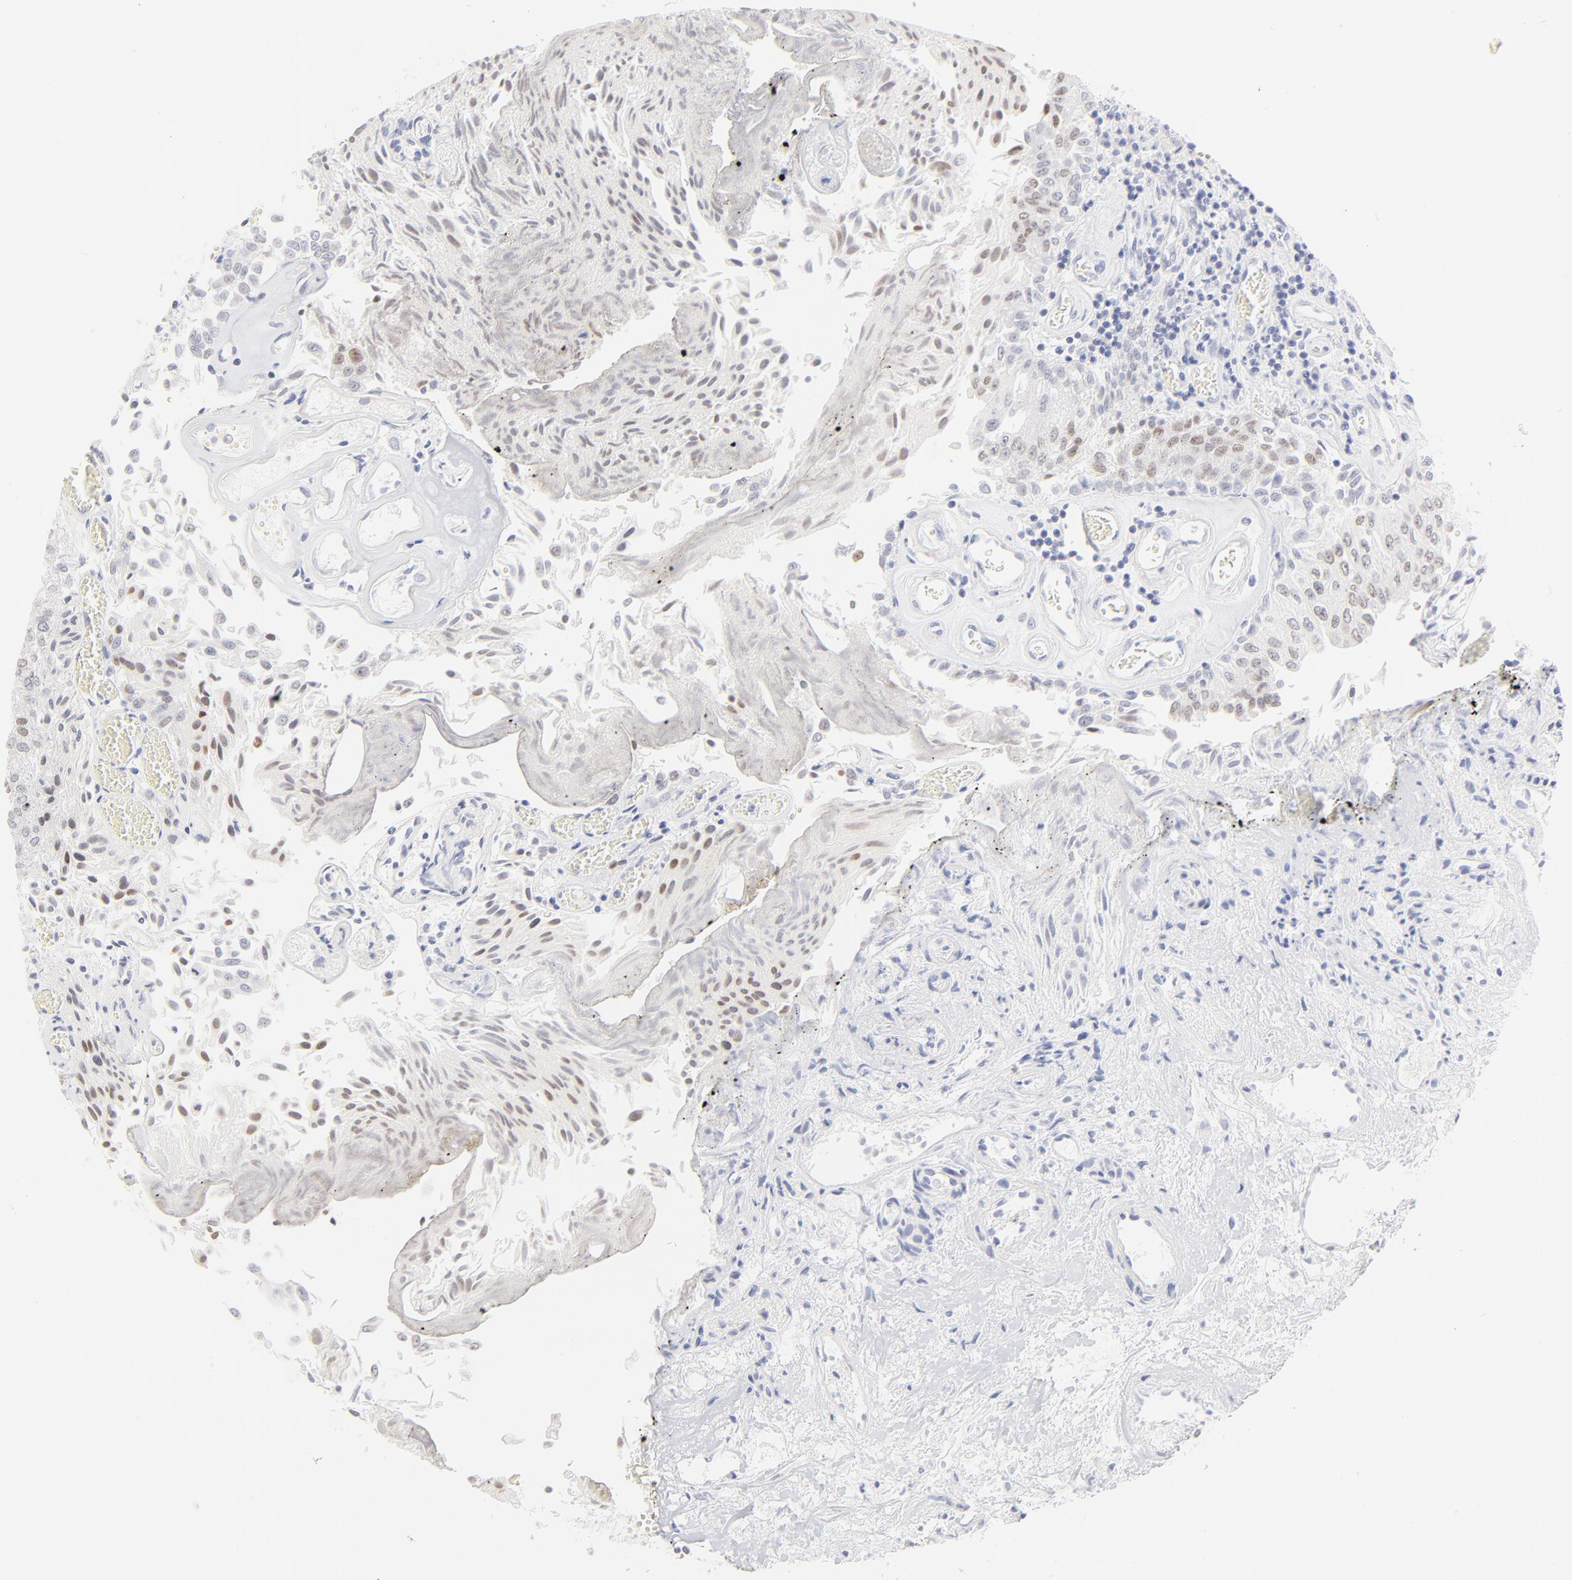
{"staining": {"intensity": "moderate", "quantity": "25%-75%", "location": "nuclear"}, "tissue": "urothelial cancer", "cell_type": "Tumor cells", "image_type": "cancer", "snomed": [{"axis": "morphology", "description": "Urothelial carcinoma, Low grade"}, {"axis": "topography", "description": "Urinary bladder"}], "caption": "Brown immunohistochemical staining in urothelial cancer reveals moderate nuclear staining in approximately 25%-75% of tumor cells.", "gene": "ELF3", "patient": {"sex": "male", "age": 86}}